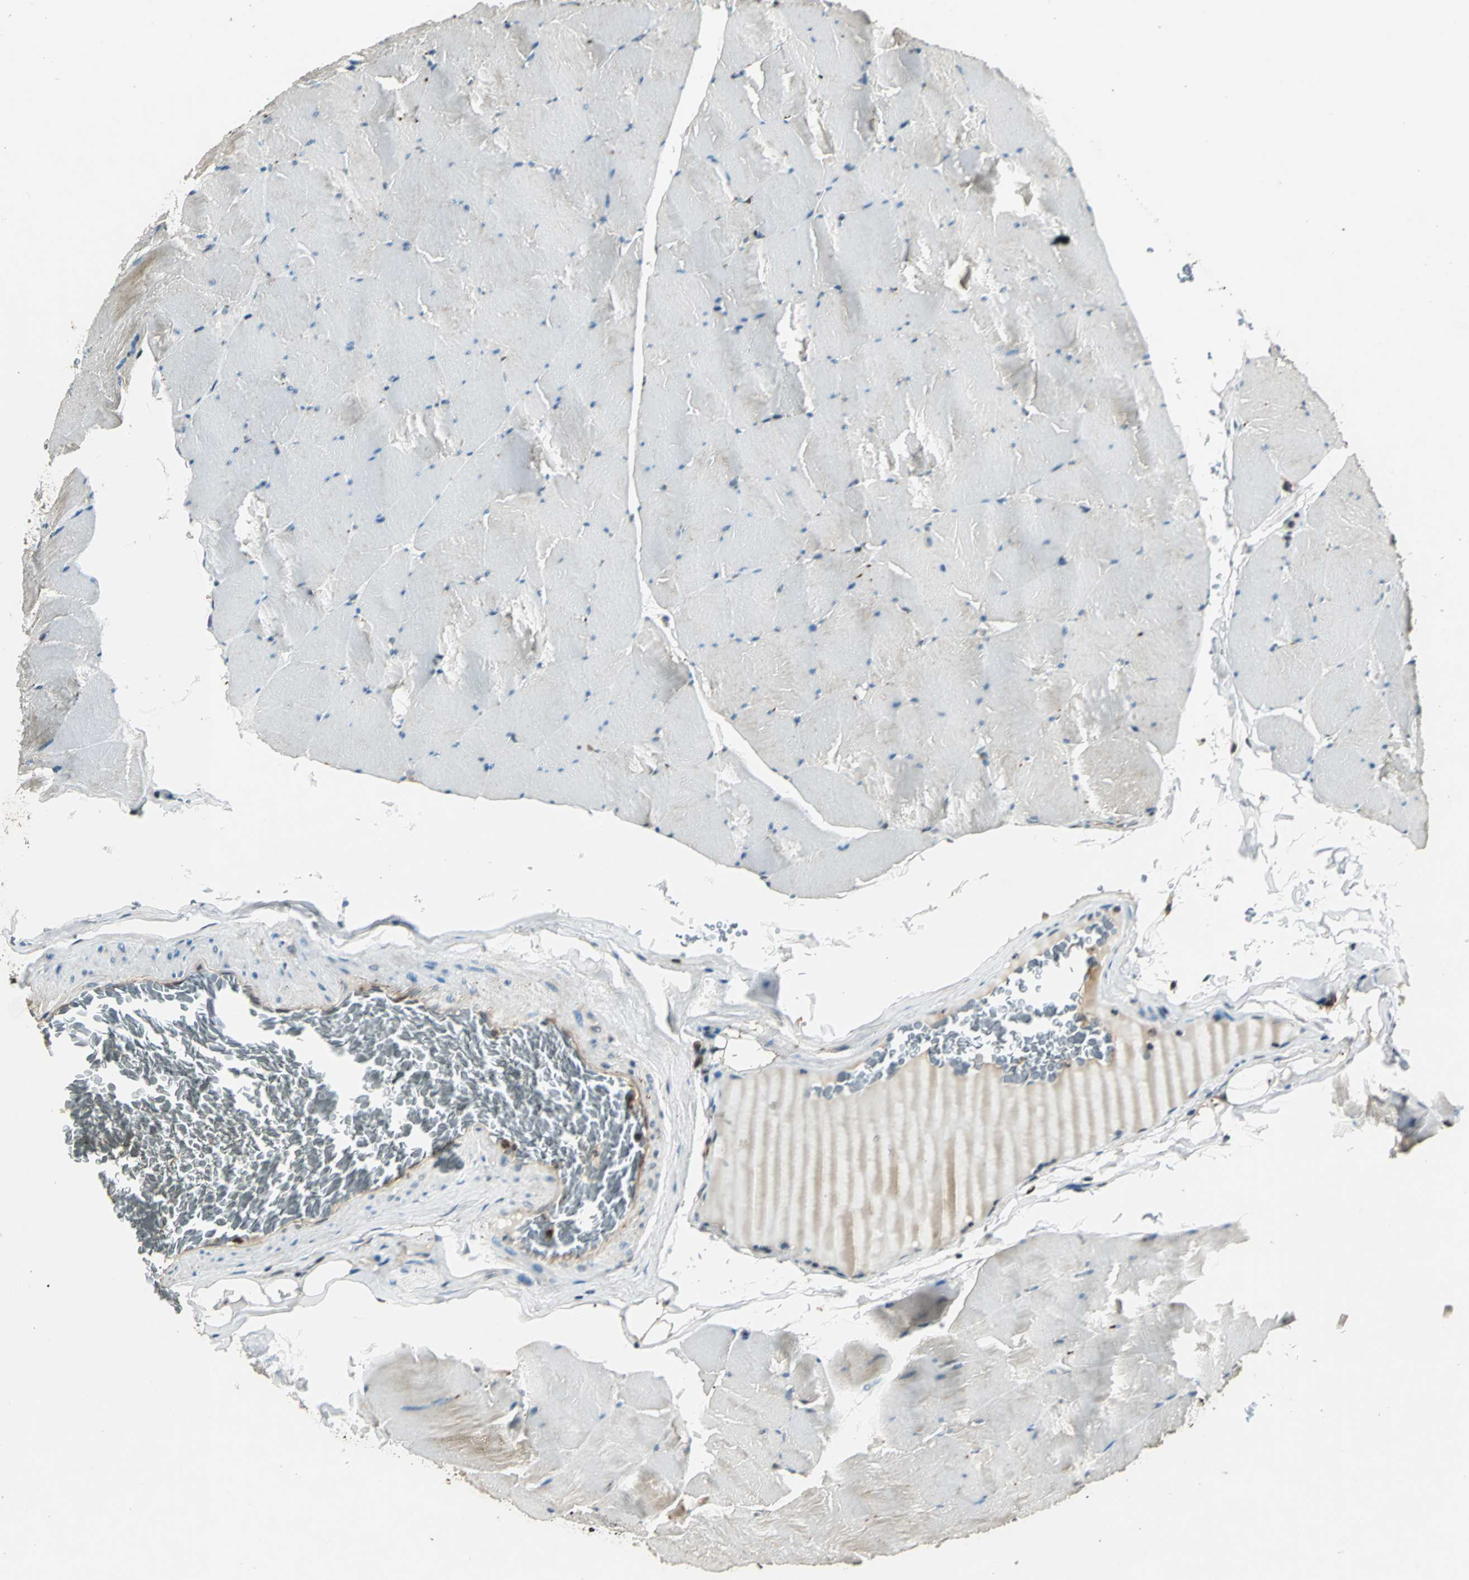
{"staining": {"intensity": "weak", "quantity": "<25%", "location": "cytoplasmic/membranous"}, "tissue": "skeletal muscle", "cell_type": "Myocytes", "image_type": "normal", "snomed": [{"axis": "morphology", "description": "Normal tissue, NOS"}, {"axis": "topography", "description": "Skeletal muscle"}], "caption": "A high-resolution photomicrograph shows immunohistochemistry (IHC) staining of benign skeletal muscle, which reveals no significant staining in myocytes. Brightfield microscopy of immunohistochemistry stained with DAB (3,3'-diaminobenzidine) (brown) and hematoxylin (blue), captured at high magnification.", "gene": "PPP1R13L", "patient": {"sex": "male", "age": 62}}